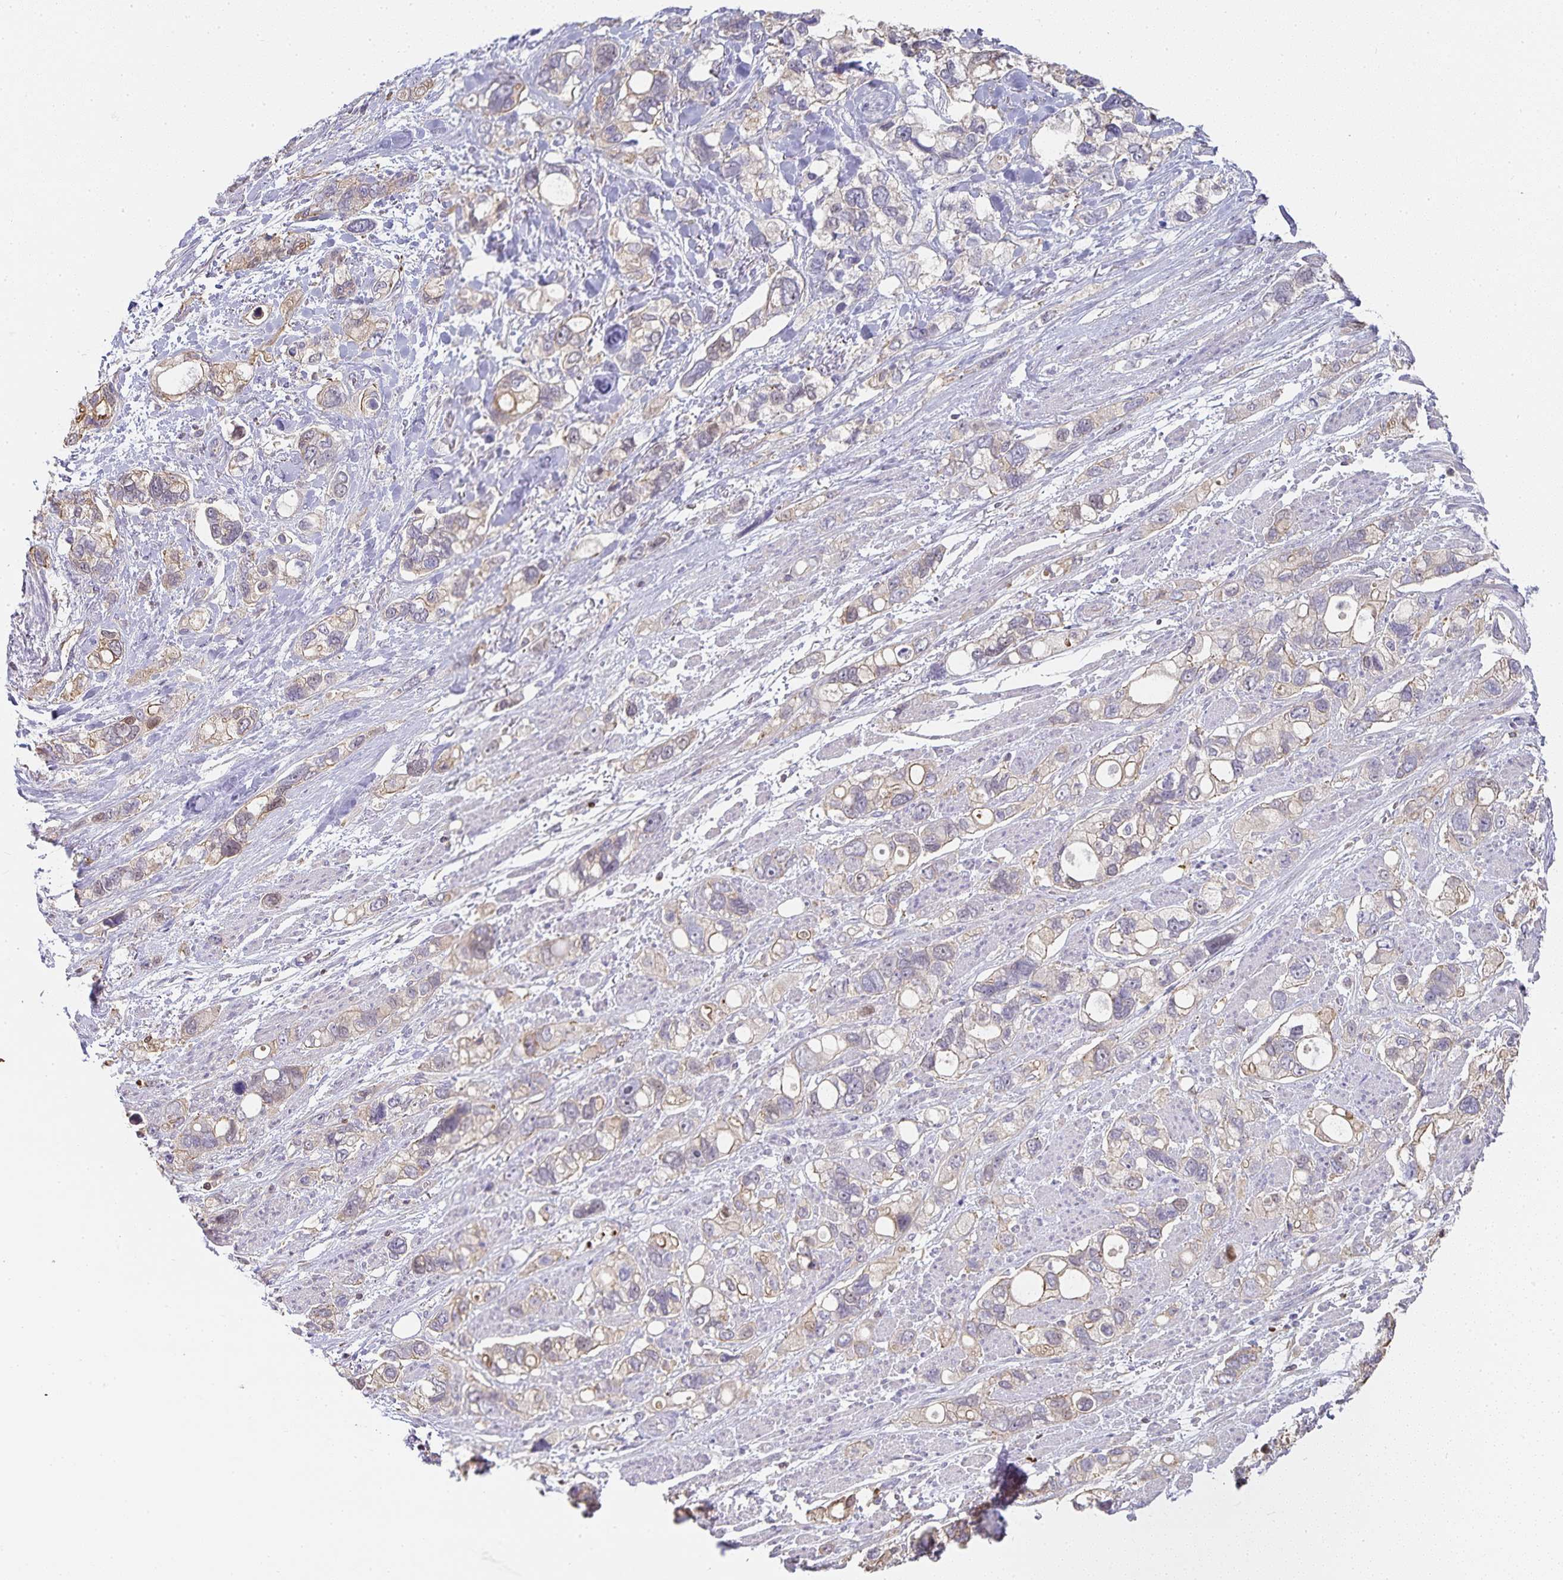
{"staining": {"intensity": "weak", "quantity": "25%-75%", "location": "cytoplasmic/membranous"}, "tissue": "stomach cancer", "cell_type": "Tumor cells", "image_type": "cancer", "snomed": [{"axis": "morphology", "description": "Adenocarcinoma, NOS"}, {"axis": "topography", "description": "Stomach, upper"}], "caption": "Tumor cells demonstrate low levels of weak cytoplasmic/membranous staining in approximately 25%-75% of cells in human stomach adenocarcinoma.", "gene": "GATA3", "patient": {"sex": "female", "age": 81}}